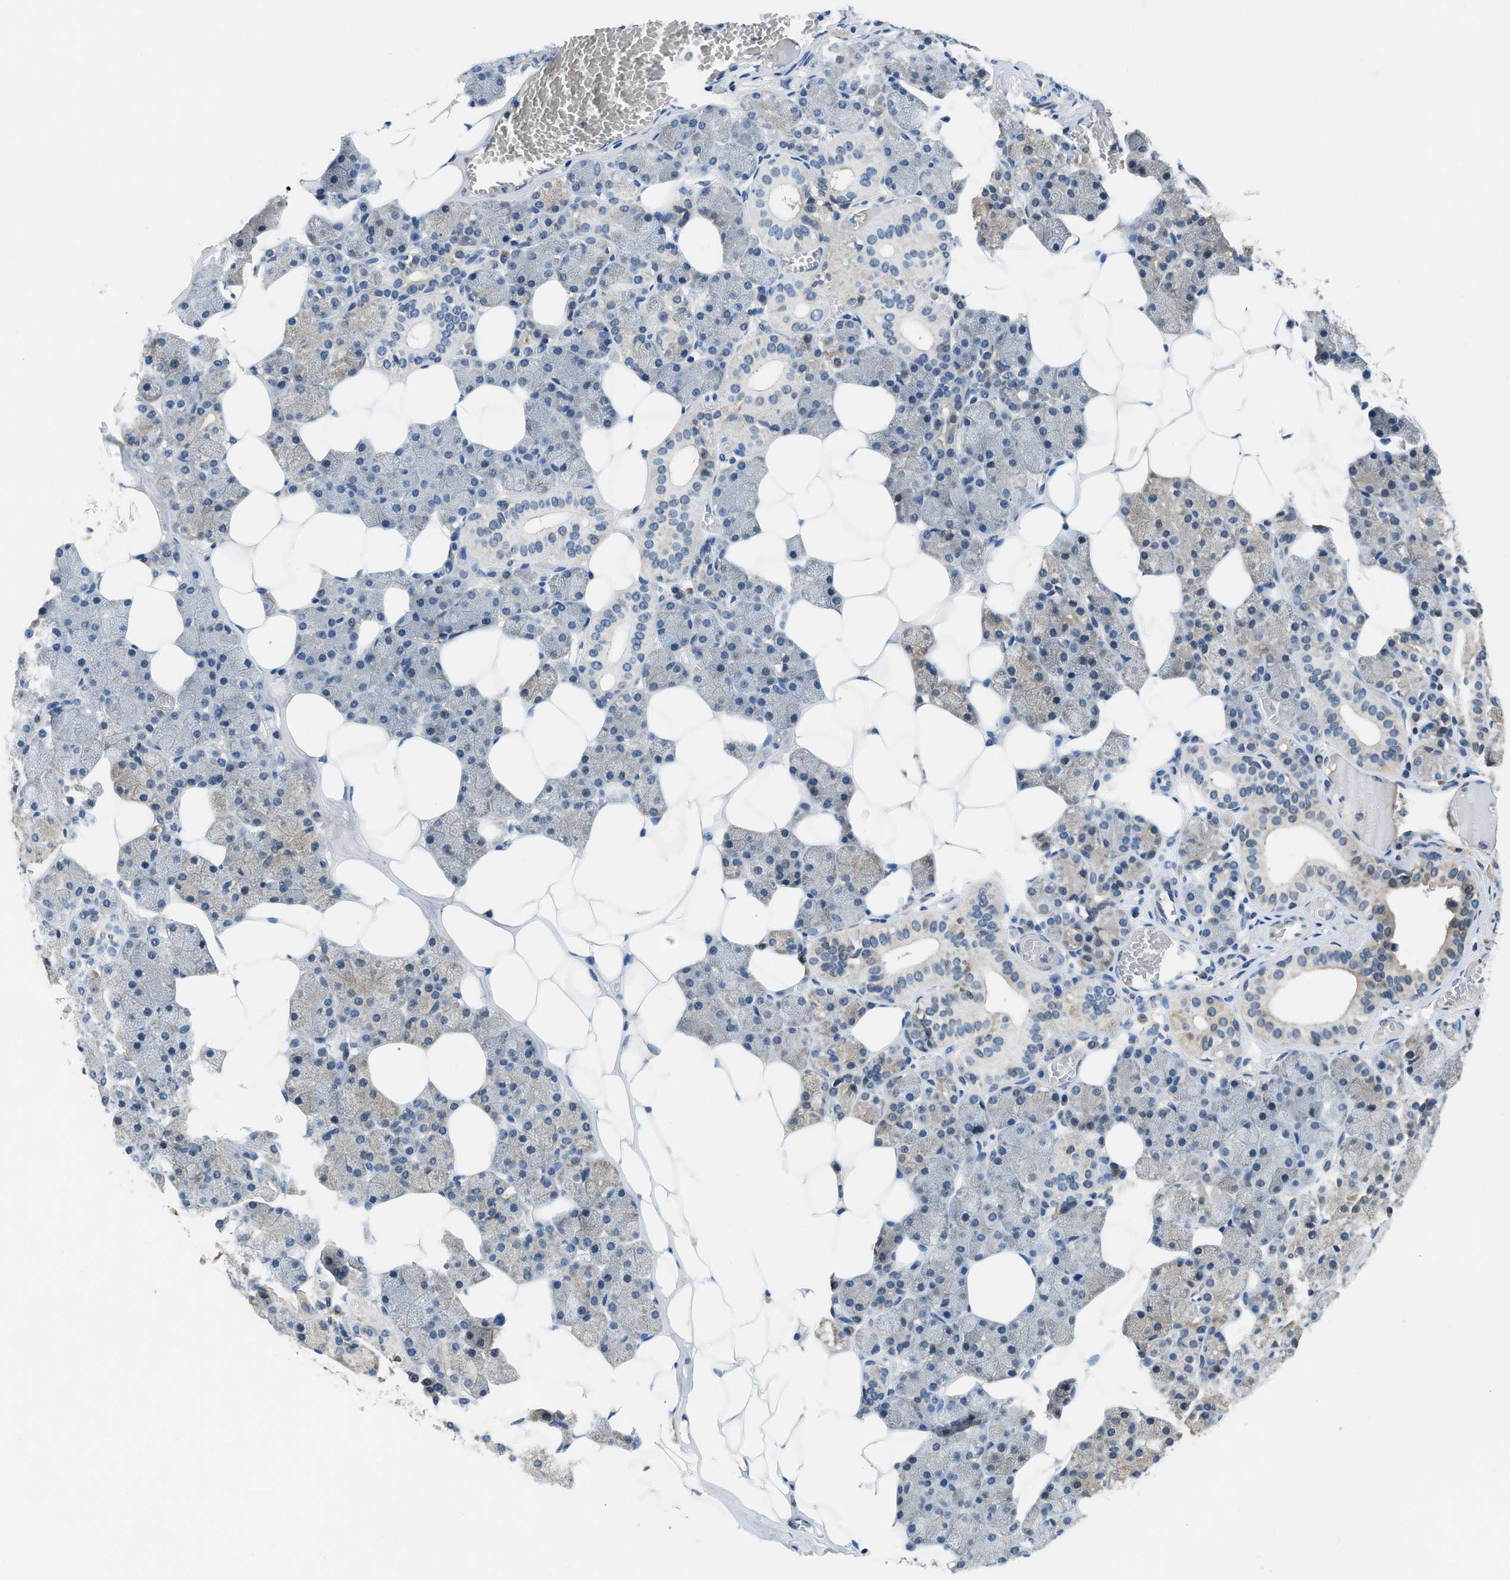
{"staining": {"intensity": "moderate", "quantity": "<25%", "location": "cytoplasmic/membranous"}, "tissue": "salivary gland", "cell_type": "Glandular cells", "image_type": "normal", "snomed": [{"axis": "morphology", "description": "Normal tissue, NOS"}, {"axis": "topography", "description": "Salivary gland"}], "caption": "Immunohistochemistry staining of unremarkable salivary gland, which displays low levels of moderate cytoplasmic/membranous expression in approximately <25% of glandular cells indicating moderate cytoplasmic/membranous protein staining. The staining was performed using DAB (brown) for protein detection and nuclei were counterstained in hematoxylin (blue).", "gene": "PAFAH2", "patient": {"sex": "female", "age": 33}}